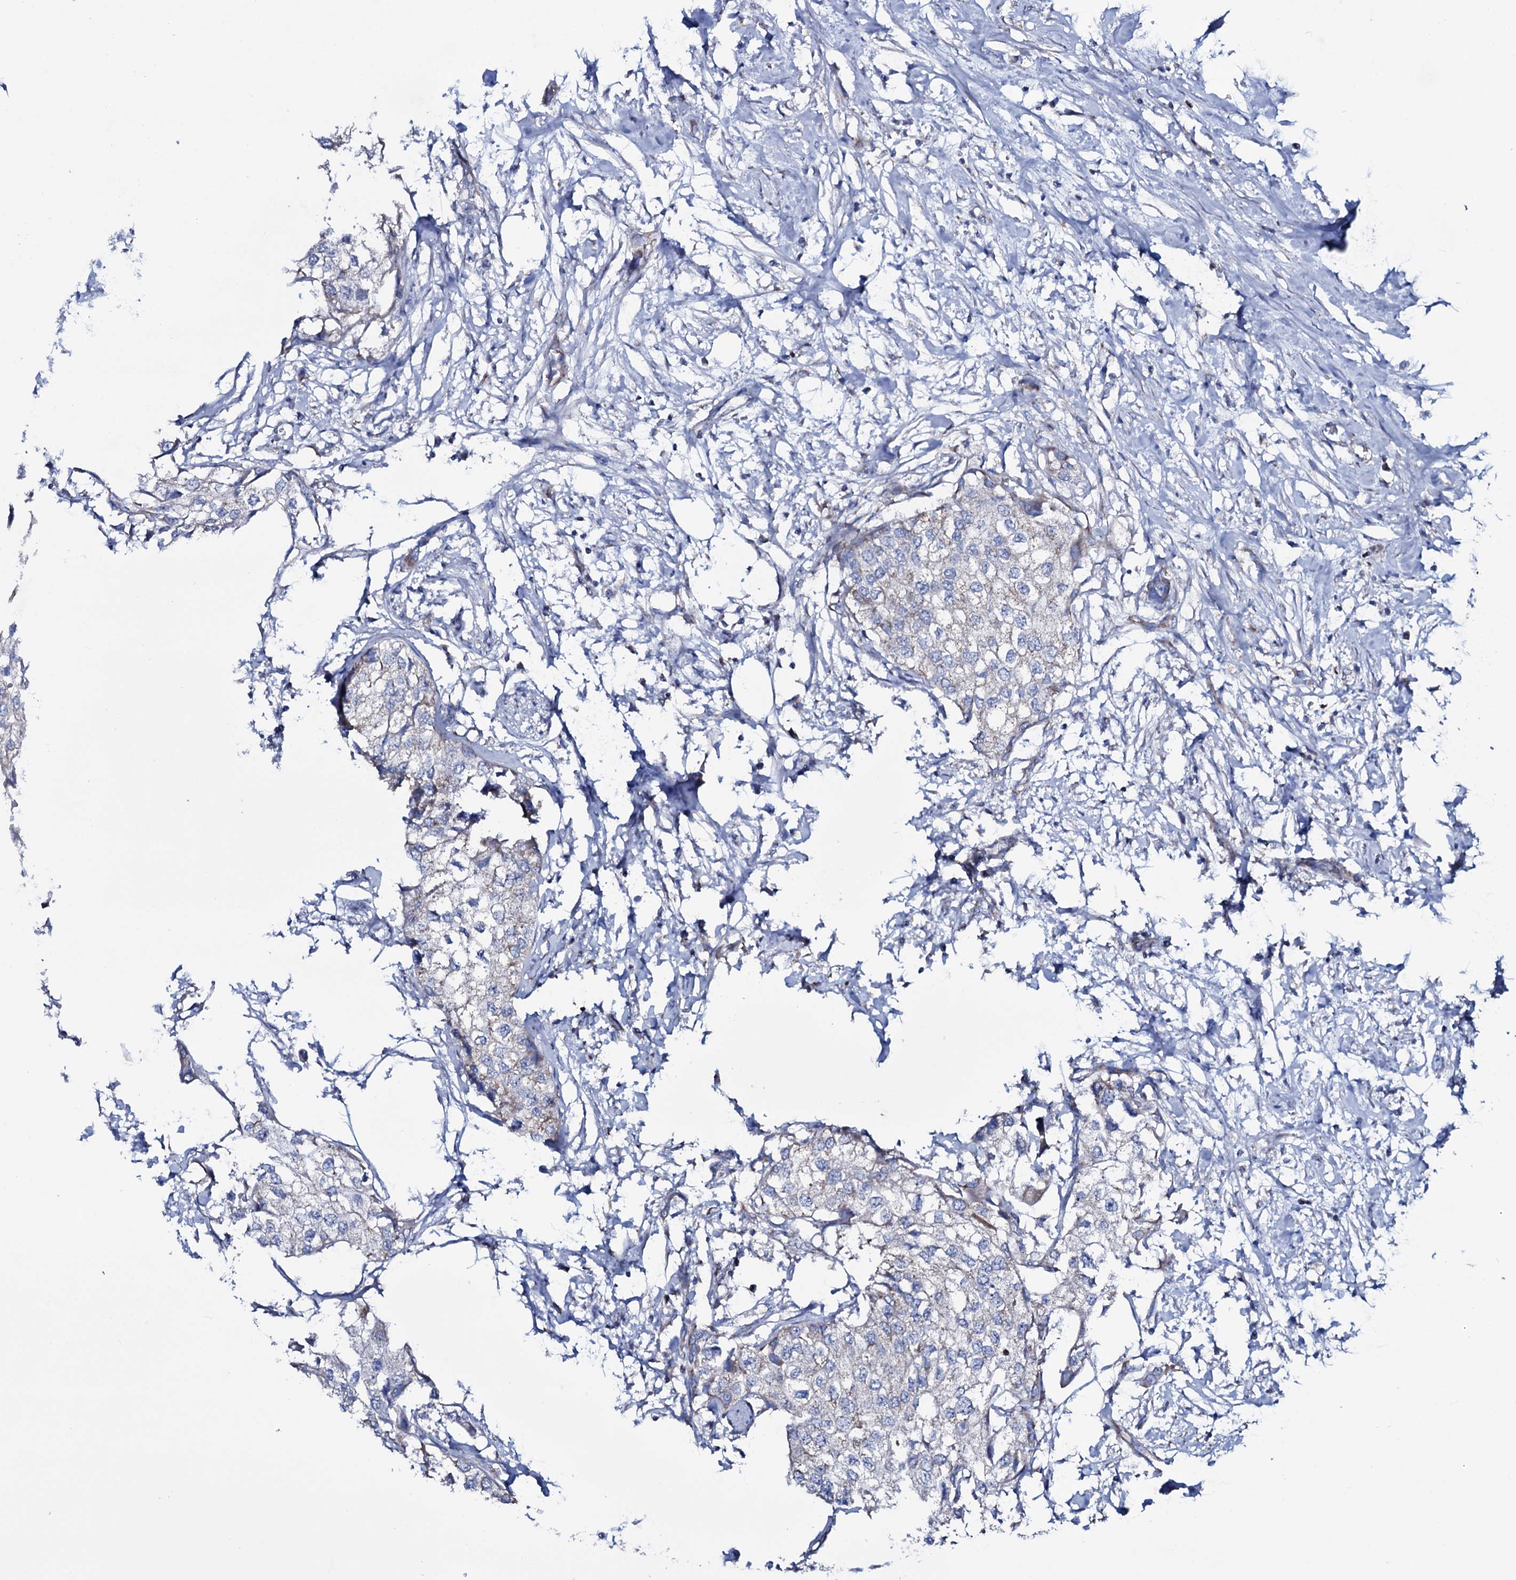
{"staining": {"intensity": "negative", "quantity": "none", "location": "none"}, "tissue": "urothelial cancer", "cell_type": "Tumor cells", "image_type": "cancer", "snomed": [{"axis": "morphology", "description": "Urothelial carcinoma, High grade"}, {"axis": "topography", "description": "Urinary bladder"}], "caption": "Tumor cells show no significant expression in urothelial cancer.", "gene": "MRPS35", "patient": {"sex": "male", "age": 64}}